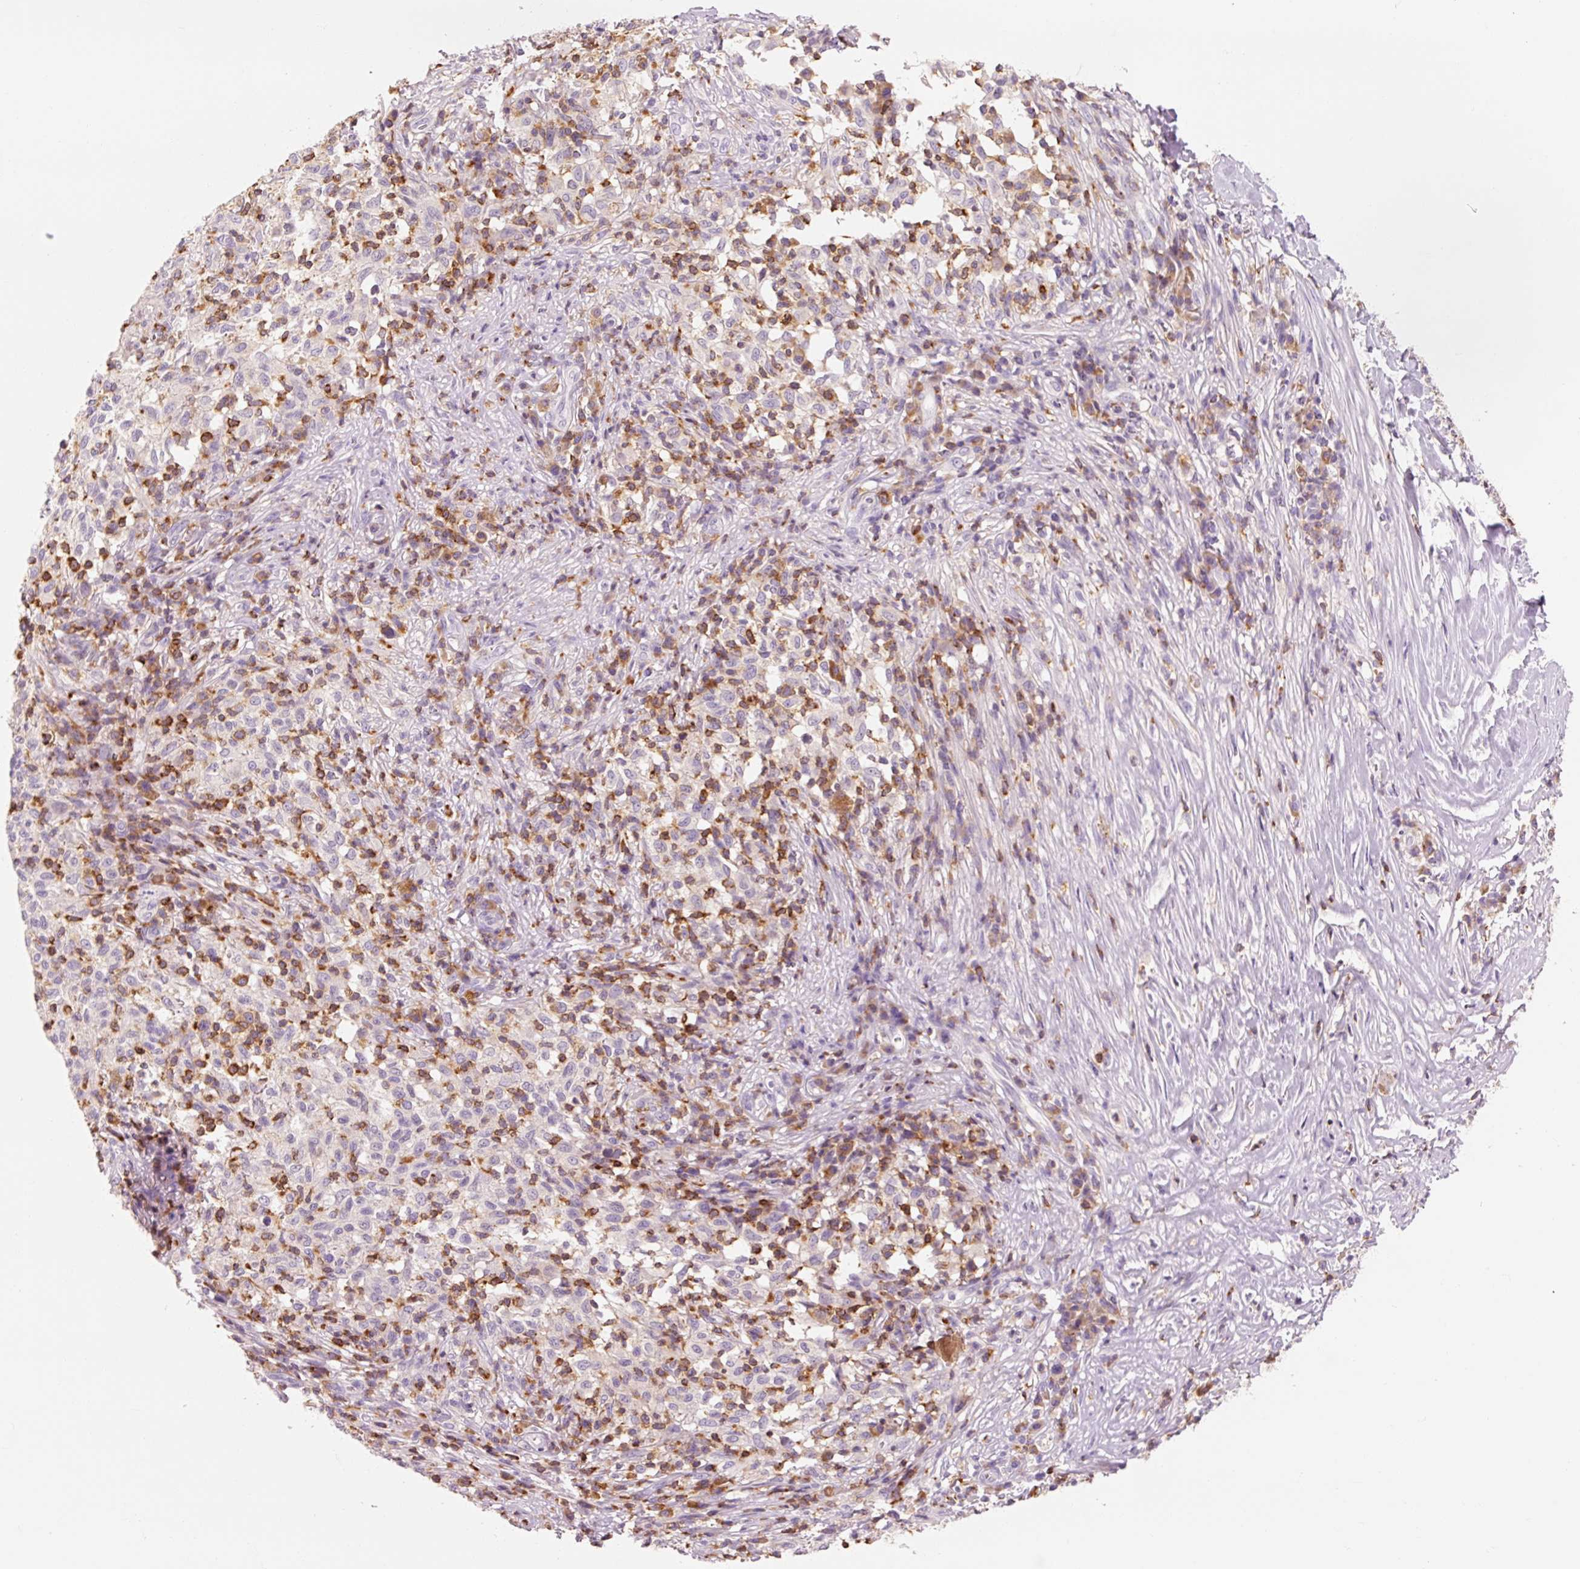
{"staining": {"intensity": "negative", "quantity": "none", "location": "none"}, "tissue": "melanoma", "cell_type": "Tumor cells", "image_type": "cancer", "snomed": [{"axis": "morphology", "description": "Malignant melanoma, NOS"}, {"axis": "topography", "description": "Skin"}], "caption": "This is an immunohistochemistry (IHC) image of human melanoma. There is no positivity in tumor cells.", "gene": "OR8K1", "patient": {"sex": "male", "age": 66}}